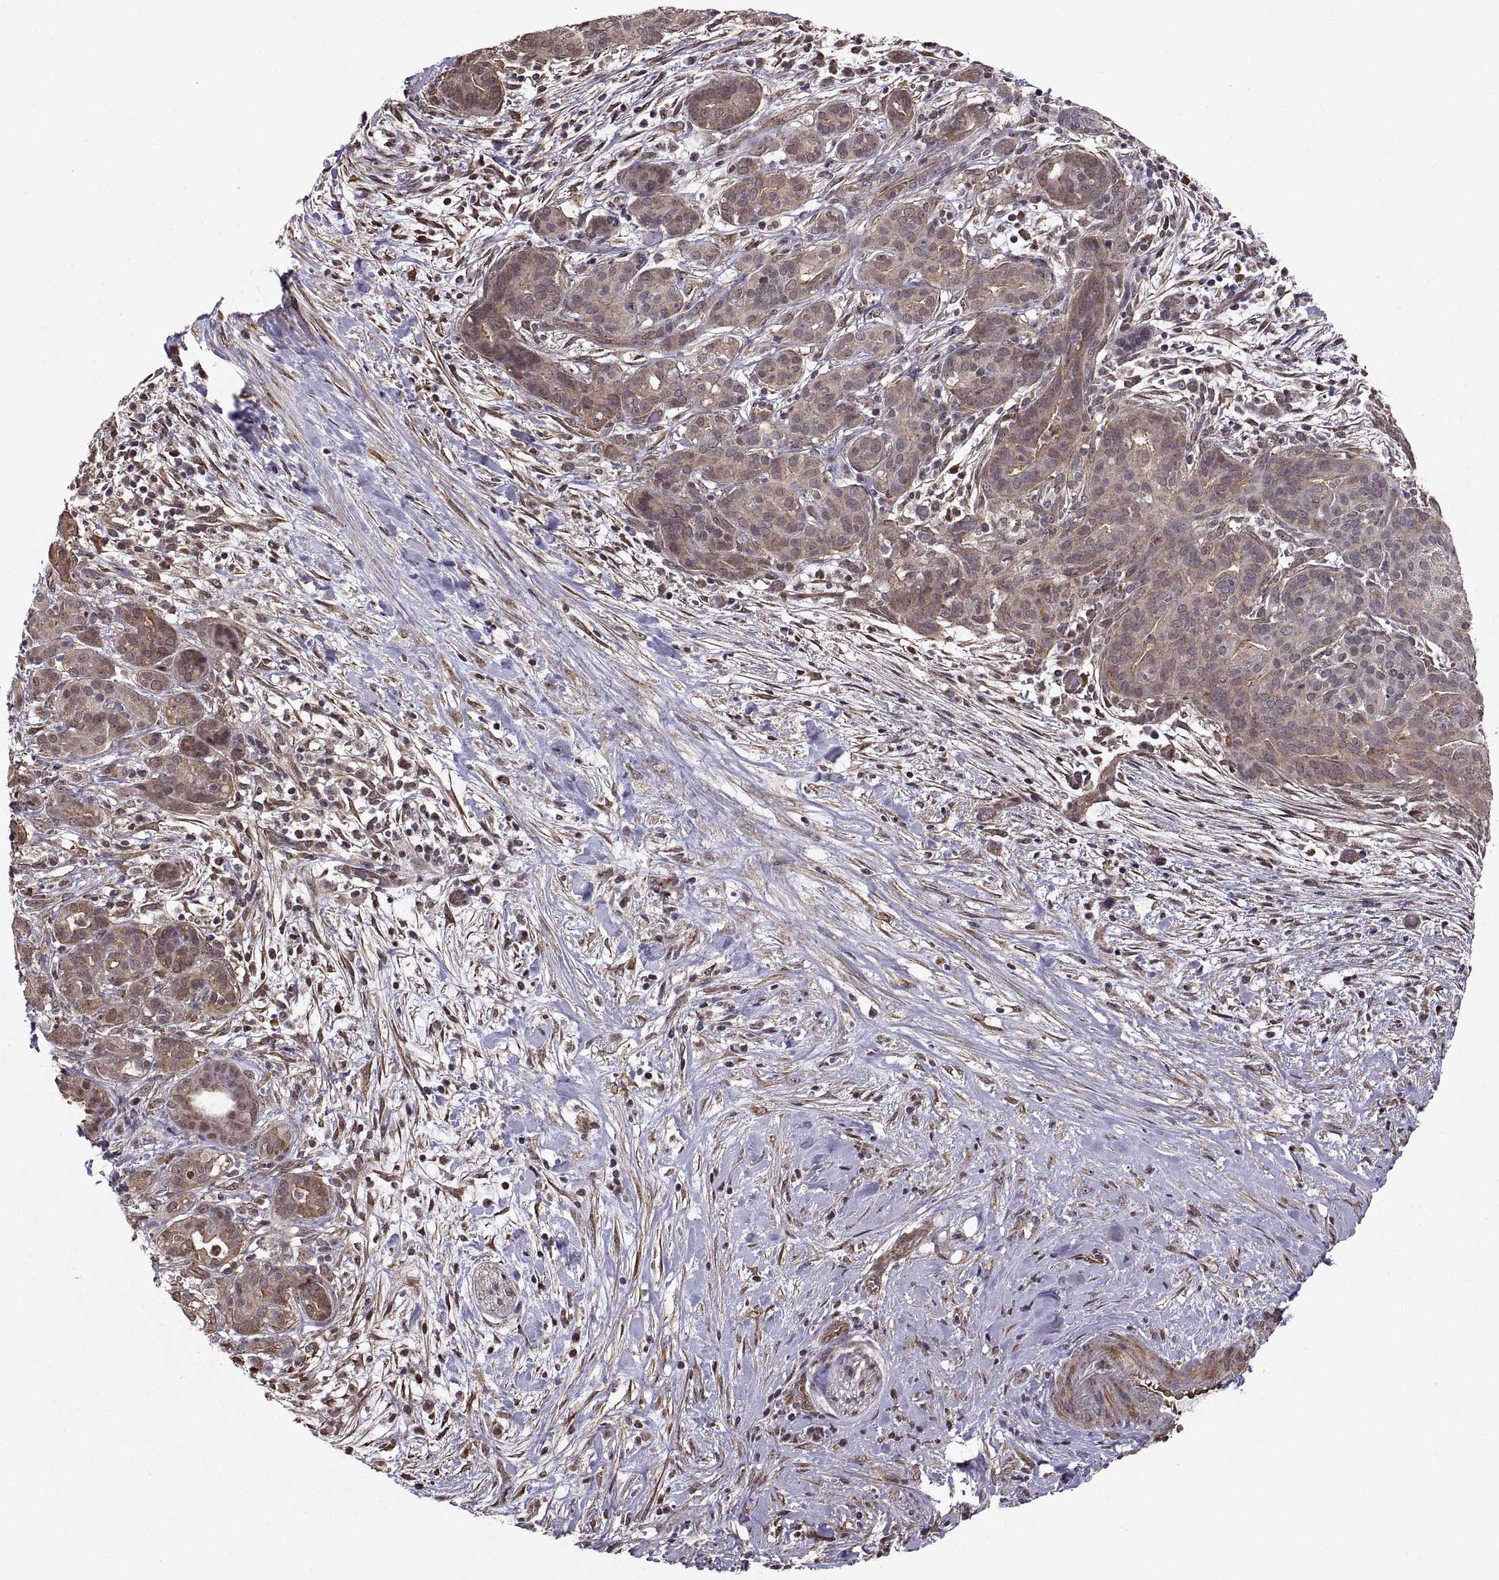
{"staining": {"intensity": "weak", "quantity": ">75%", "location": "cytoplasmic/membranous"}, "tissue": "pancreatic cancer", "cell_type": "Tumor cells", "image_type": "cancer", "snomed": [{"axis": "morphology", "description": "Adenocarcinoma, NOS"}, {"axis": "topography", "description": "Pancreas"}], "caption": "Immunohistochemistry image of neoplastic tissue: human pancreatic cancer stained using immunohistochemistry reveals low levels of weak protein expression localized specifically in the cytoplasmic/membranous of tumor cells, appearing as a cytoplasmic/membranous brown color.", "gene": "ARRB1", "patient": {"sex": "male", "age": 44}}